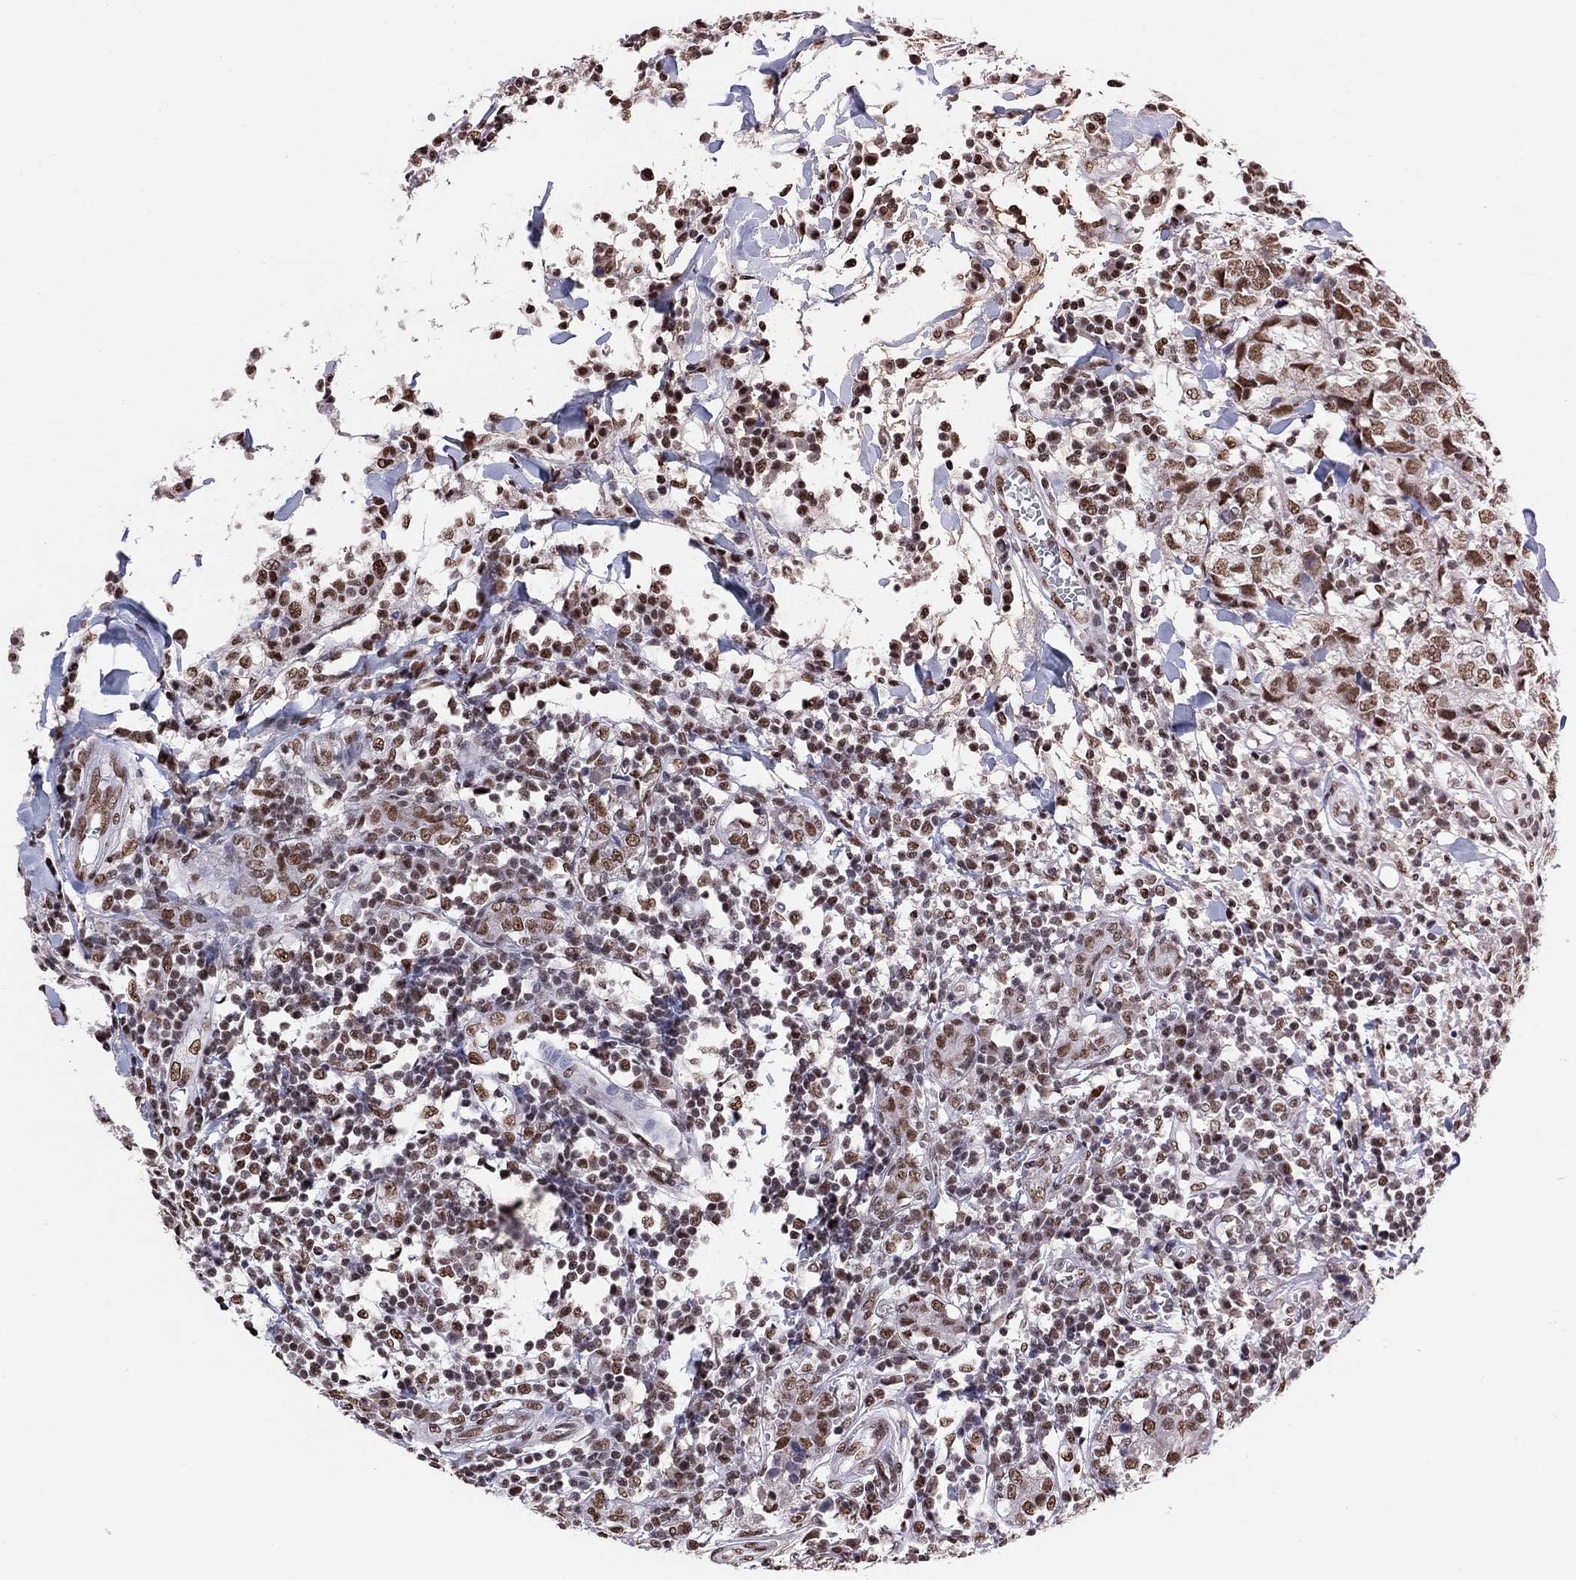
{"staining": {"intensity": "moderate", "quantity": ">75%", "location": "nuclear"}, "tissue": "breast cancer", "cell_type": "Tumor cells", "image_type": "cancer", "snomed": [{"axis": "morphology", "description": "Duct carcinoma"}, {"axis": "topography", "description": "Breast"}], "caption": "Brown immunohistochemical staining in breast cancer (infiltrating ductal carcinoma) shows moderate nuclear positivity in about >75% of tumor cells.", "gene": "USP39", "patient": {"sex": "female", "age": 30}}